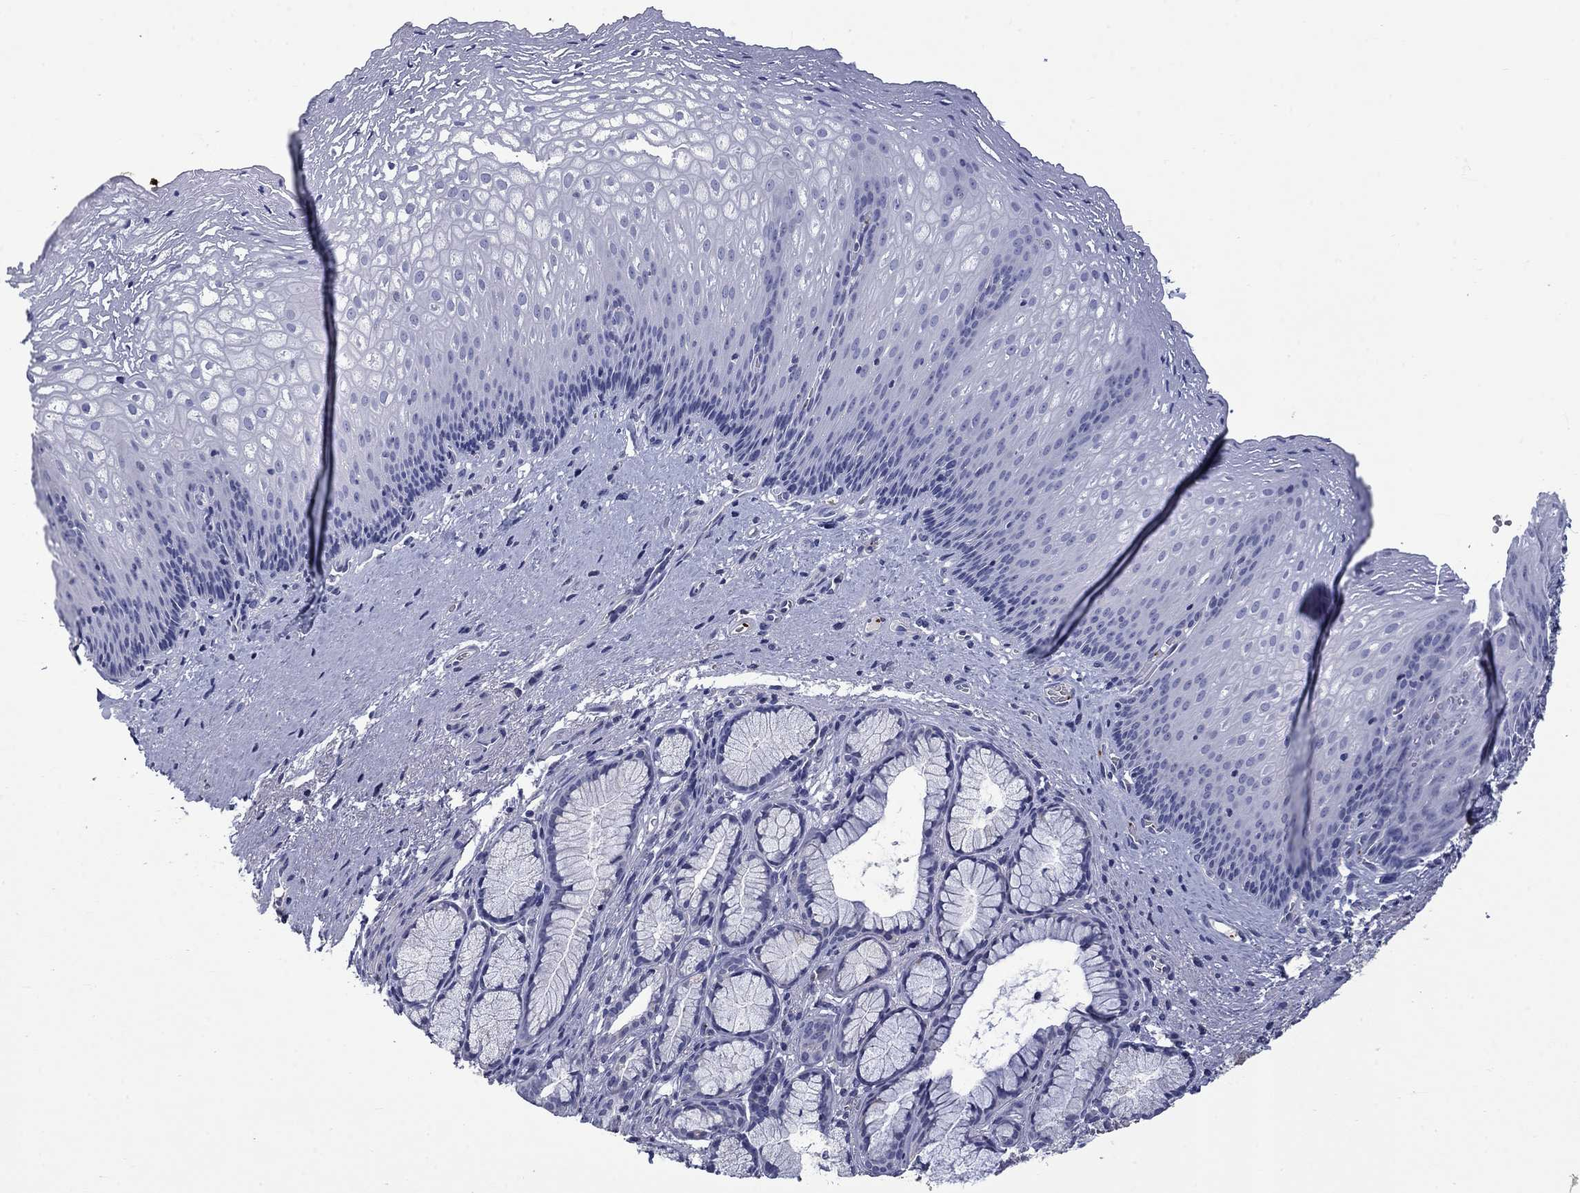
{"staining": {"intensity": "negative", "quantity": "none", "location": "none"}, "tissue": "esophagus", "cell_type": "Squamous epithelial cells", "image_type": "normal", "snomed": [{"axis": "morphology", "description": "Normal tissue, NOS"}, {"axis": "topography", "description": "Esophagus"}], "caption": "This is an immunohistochemistry (IHC) histopathology image of unremarkable human esophagus. There is no positivity in squamous epithelial cells.", "gene": "PLEK", "patient": {"sex": "male", "age": 76}}